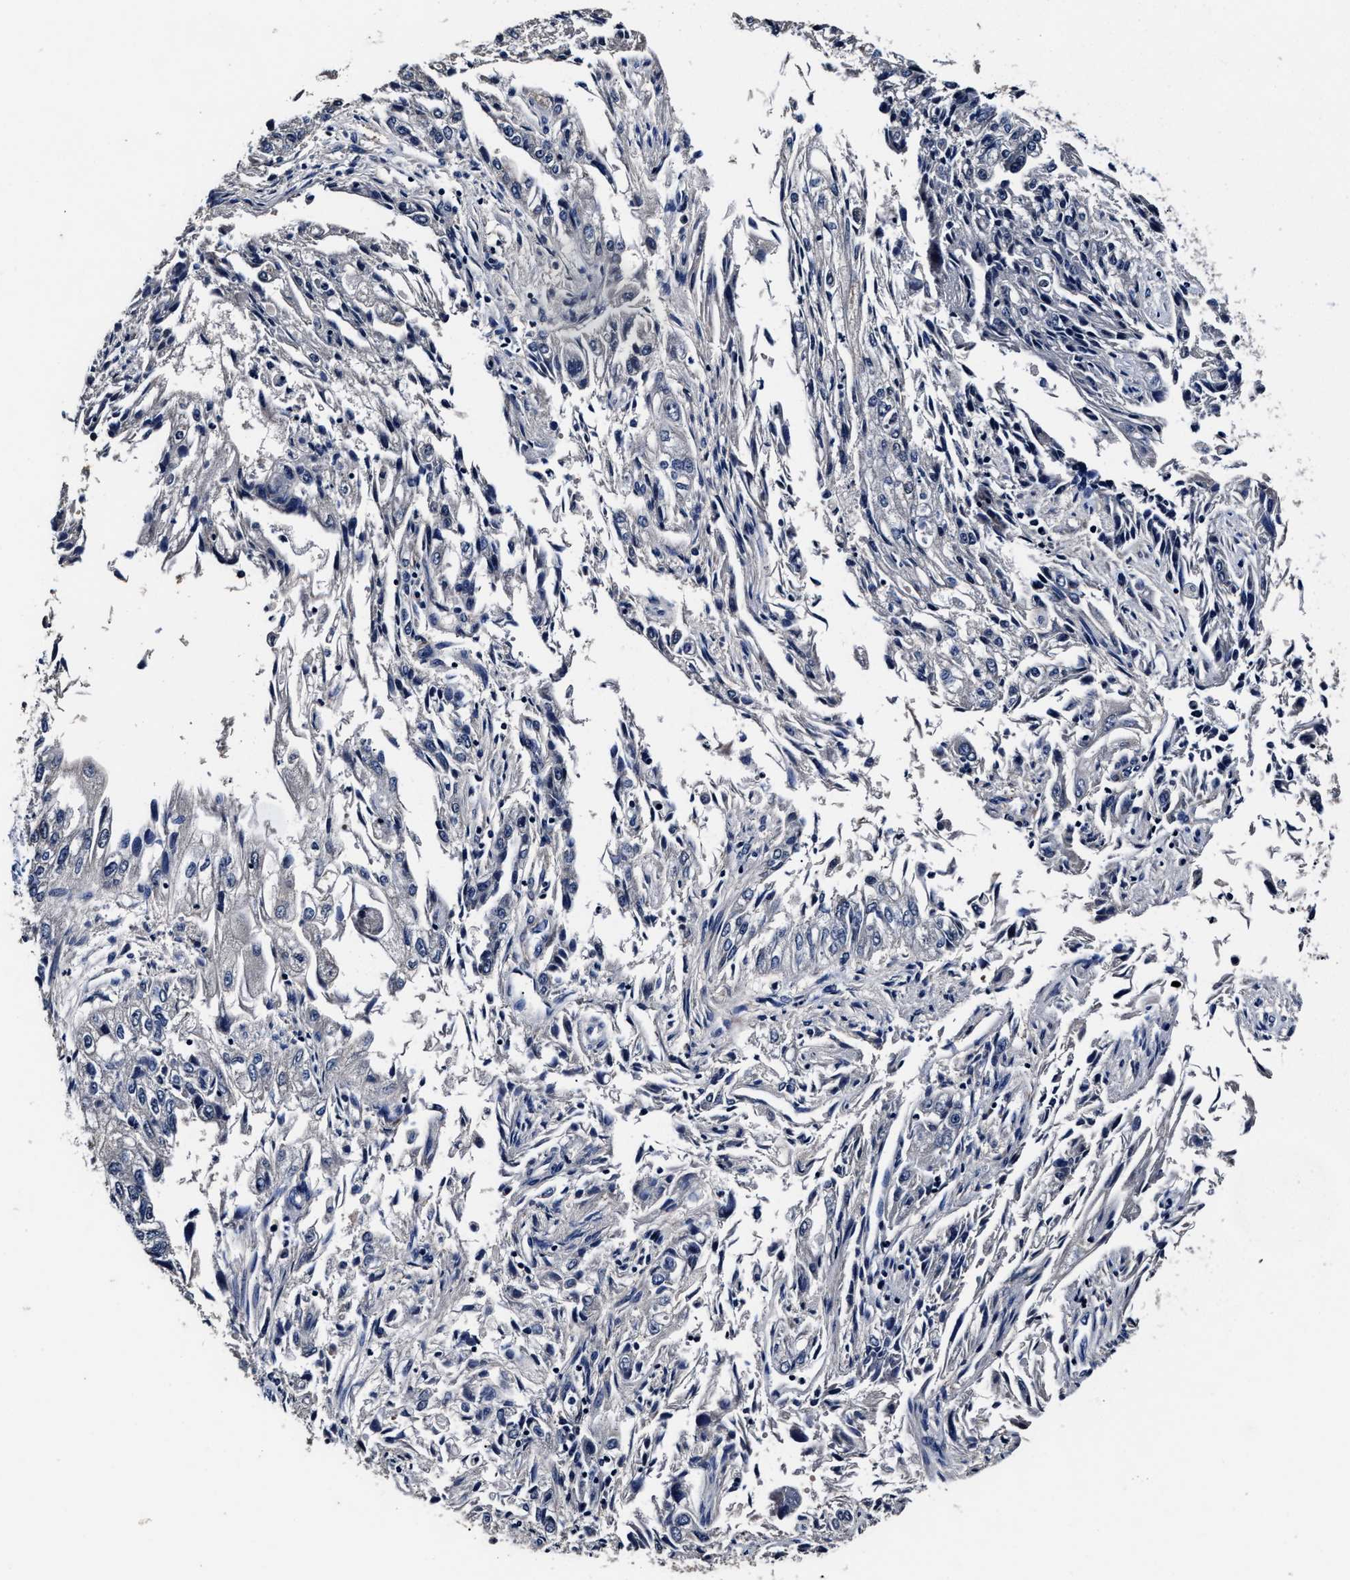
{"staining": {"intensity": "negative", "quantity": "none", "location": "none"}, "tissue": "endometrial cancer", "cell_type": "Tumor cells", "image_type": "cancer", "snomed": [{"axis": "morphology", "description": "Adenocarcinoma, NOS"}, {"axis": "topography", "description": "Endometrium"}], "caption": "Protein analysis of endometrial cancer shows no significant staining in tumor cells. (Immunohistochemistry (ihc), brightfield microscopy, high magnification).", "gene": "OLFML2A", "patient": {"sex": "female", "age": 49}}